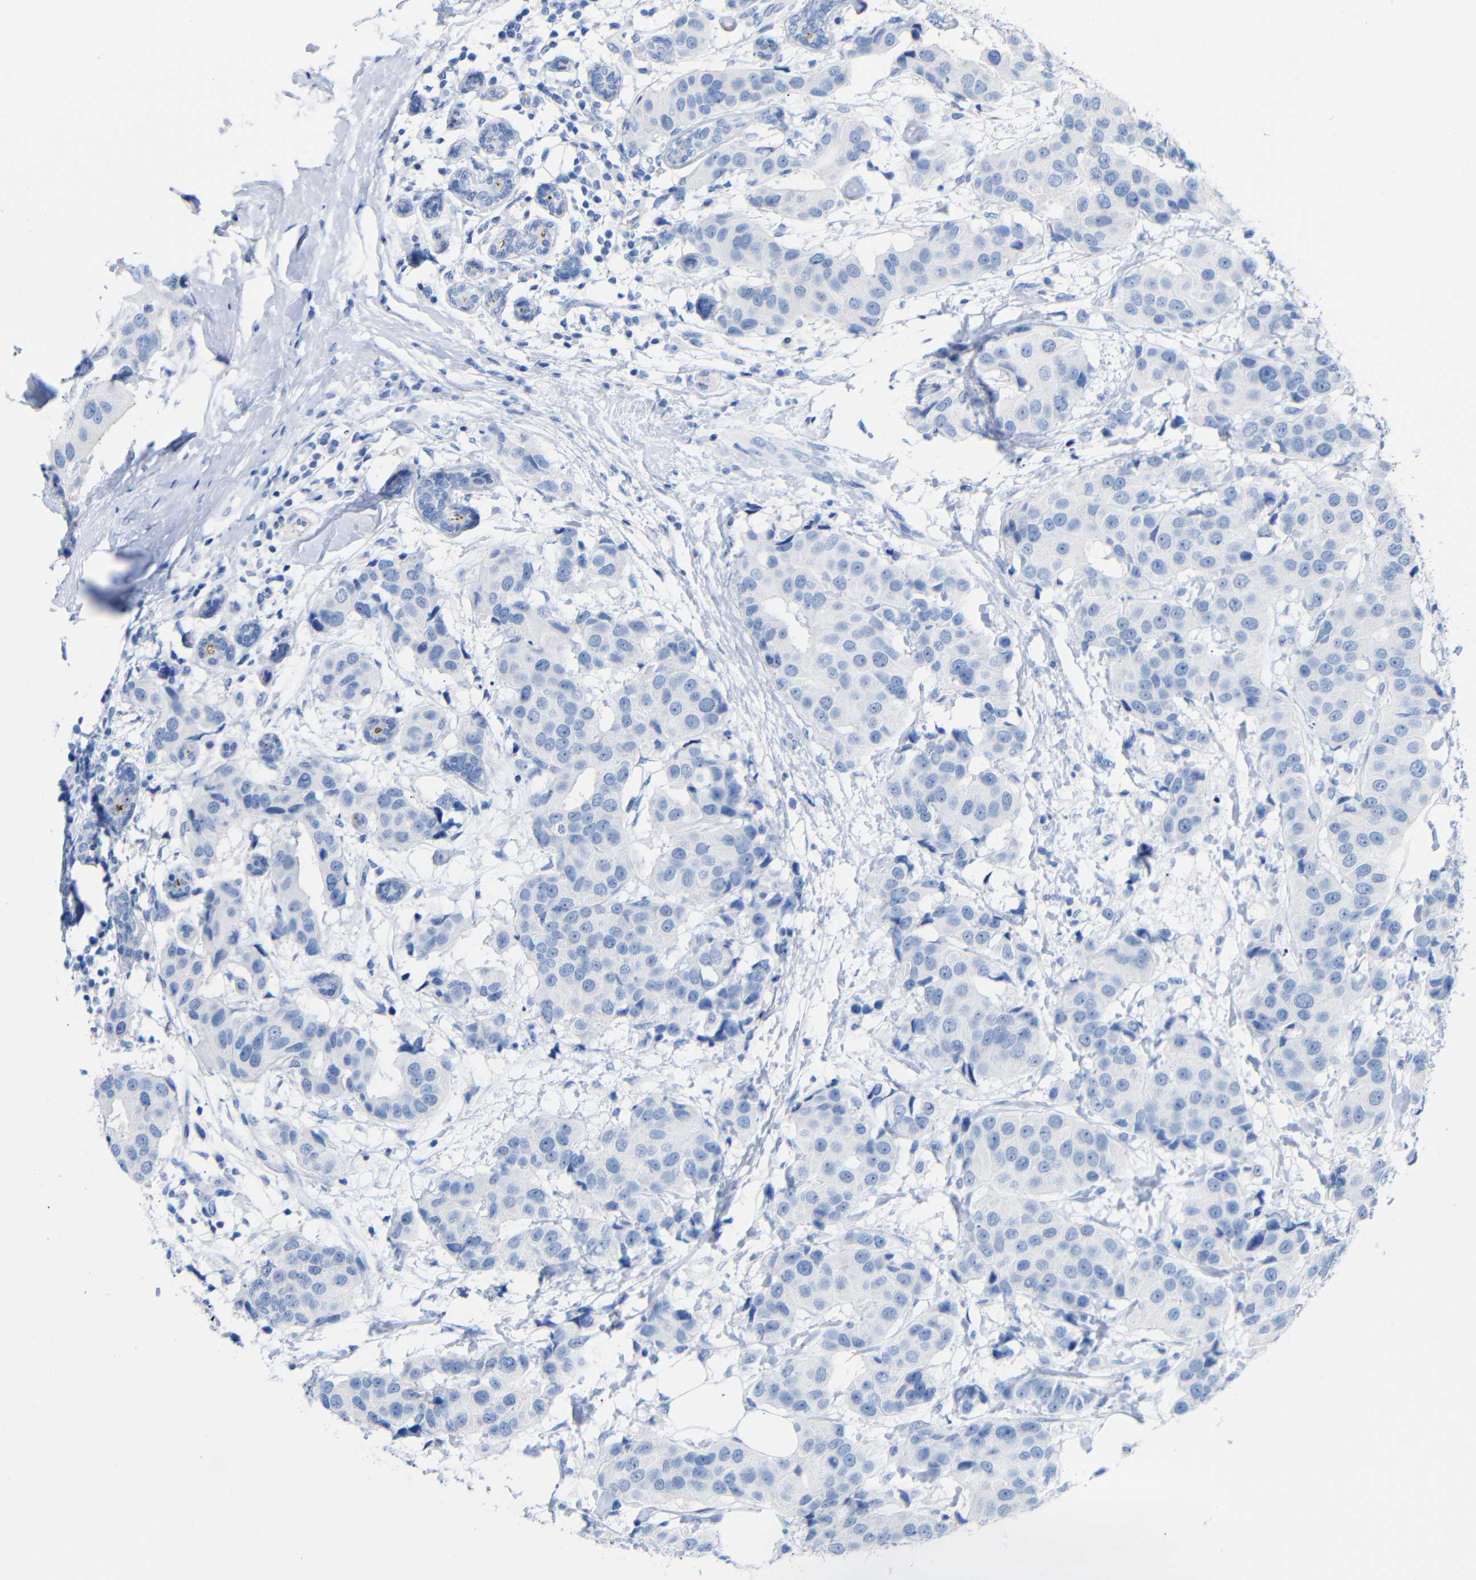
{"staining": {"intensity": "negative", "quantity": "none", "location": "none"}, "tissue": "breast cancer", "cell_type": "Tumor cells", "image_type": "cancer", "snomed": [{"axis": "morphology", "description": "Normal tissue, NOS"}, {"axis": "morphology", "description": "Duct carcinoma"}, {"axis": "topography", "description": "Breast"}], "caption": "DAB immunohistochemical staining of breast infiltrating ductal carcinoma reveals no significant positivity in tumor cells.", "gene": "CGNL1", "patient": {"sex": "female", "age": 39}}